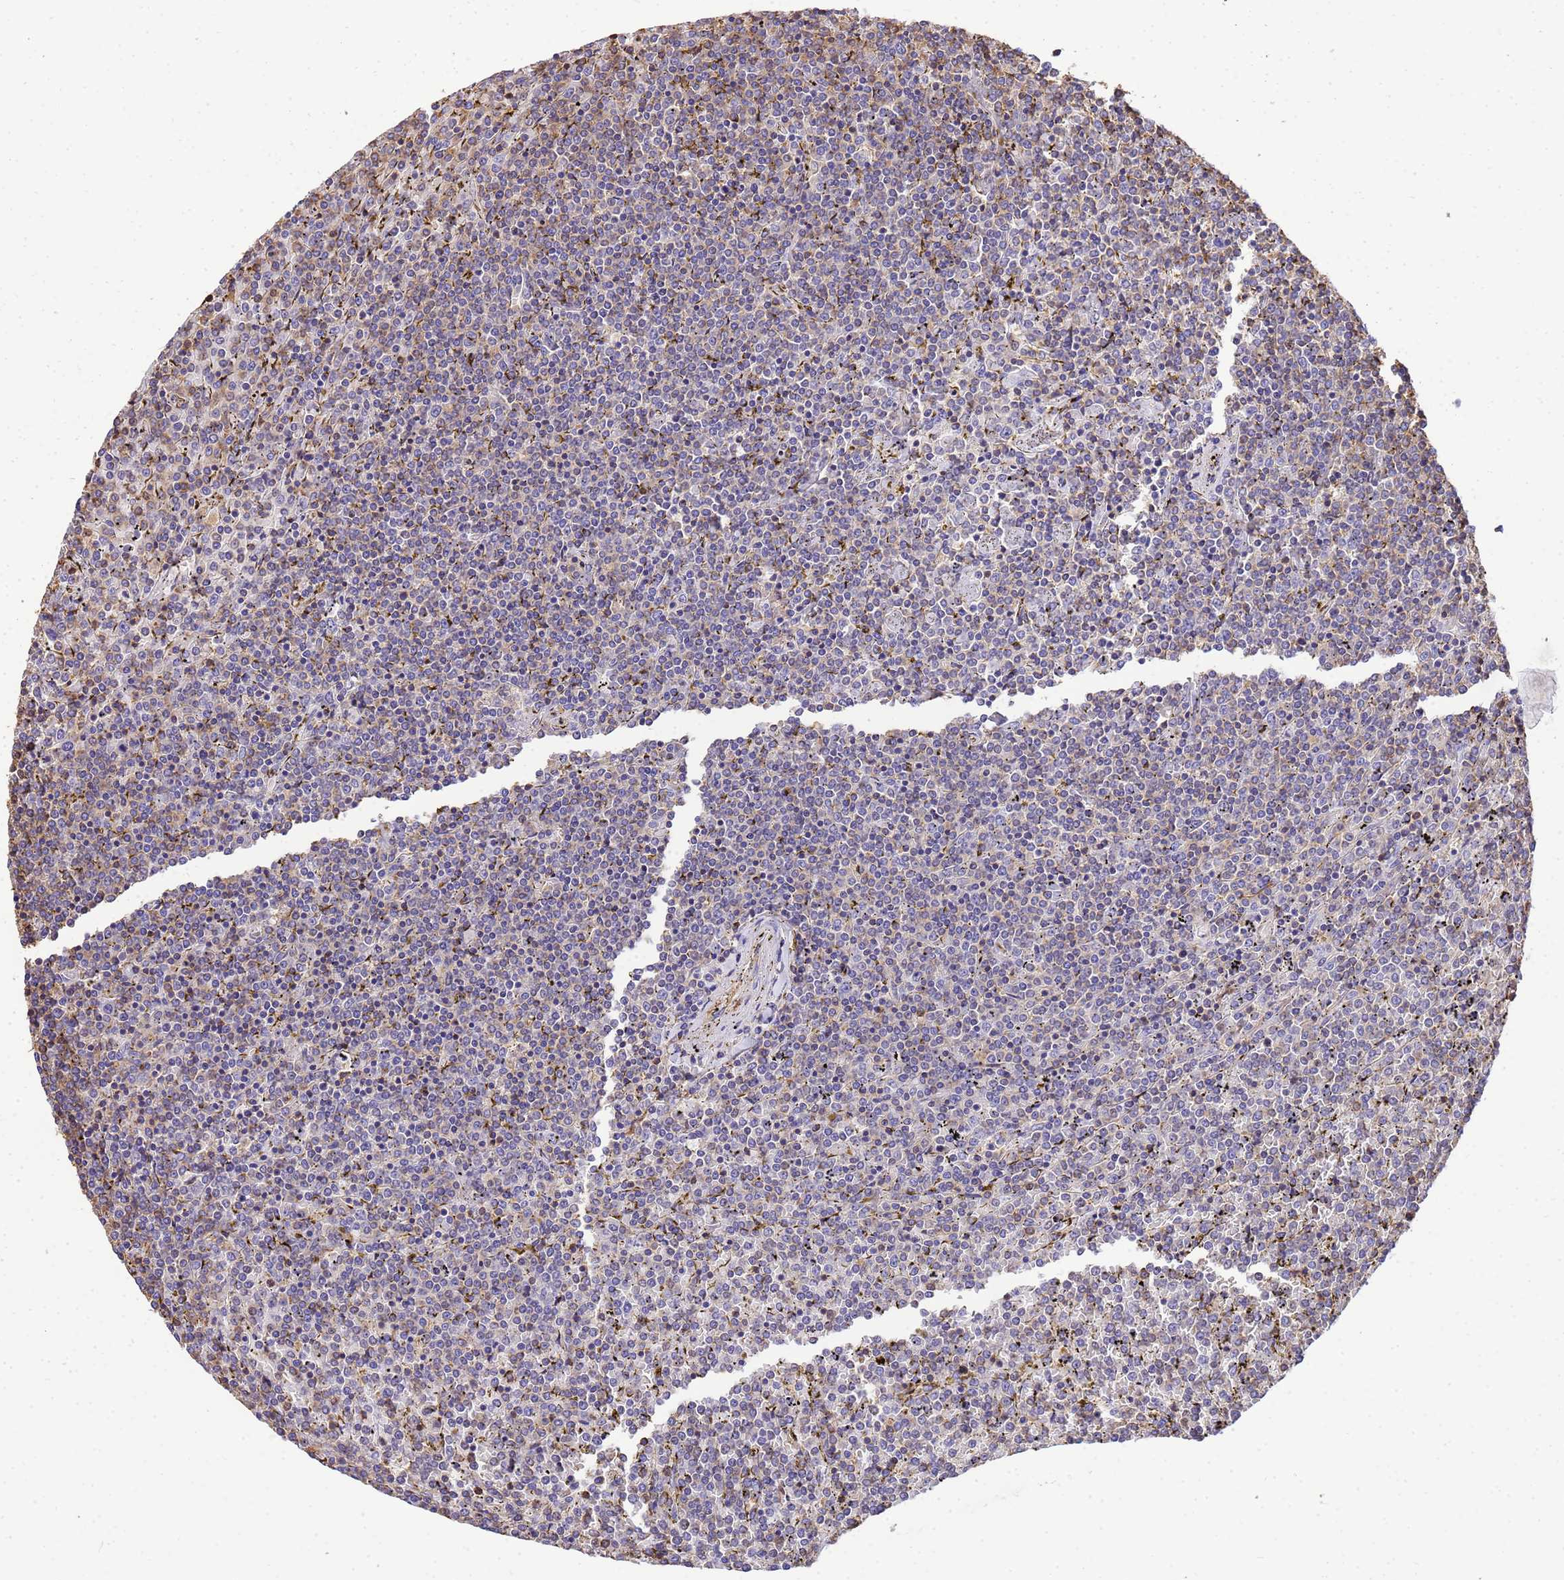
{"staining": {"intensity": "negative", "quantity": "none", "location": "none"}, "tissue": "lymphoma", "cell_type": "Tumor cells", "image_type": "cancer", "snomed": [{"axis": "morphology", "description": "Malignant lymphoma, non-Hodgkin's type, Low grade"}, {"axis": "topography", "description": "Spleen"}], "caption": "Immunohistochemistry image of human lymphoma stained for a protein (brown), which reveals no positivity in tumor cells.", "gene": "WDR64", "patient": {"sex": "female", "age": 19}}